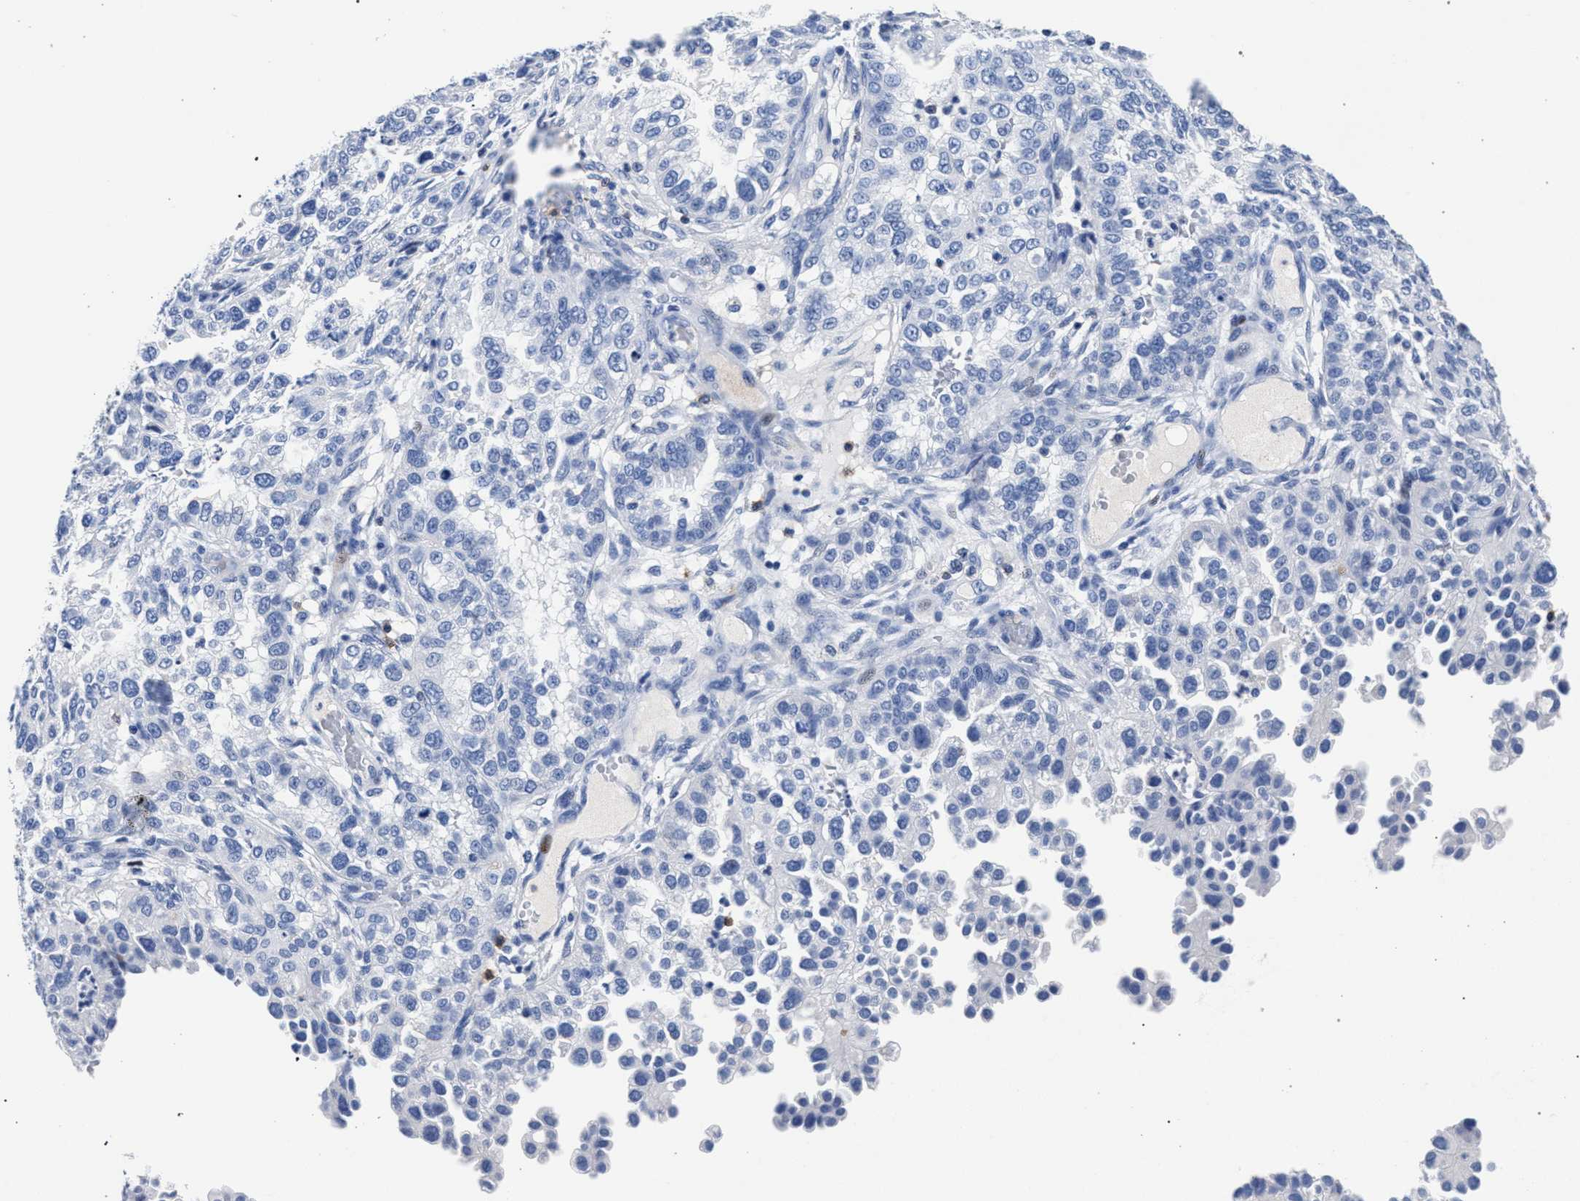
{"staining": {"intensity": "negative", "quantity": "none", "location": "none"}, "tissue": "endometrial cancer", "cell_type": "Tumor cells", "image_type": "cancer", "snomed": [{"axis": "morphology", "description": "Adenocarcinoma, NOS"}, {"axis": "topography", "description": "Endometrium"}], "caption": "Human endometrial cancer (adenocarcinoma) stained for a protein using immunohistochemistry exhibits no positivity in tumor cells.", "gene": "KLRK1", "patient": {"sex": "female", "age": 85}}